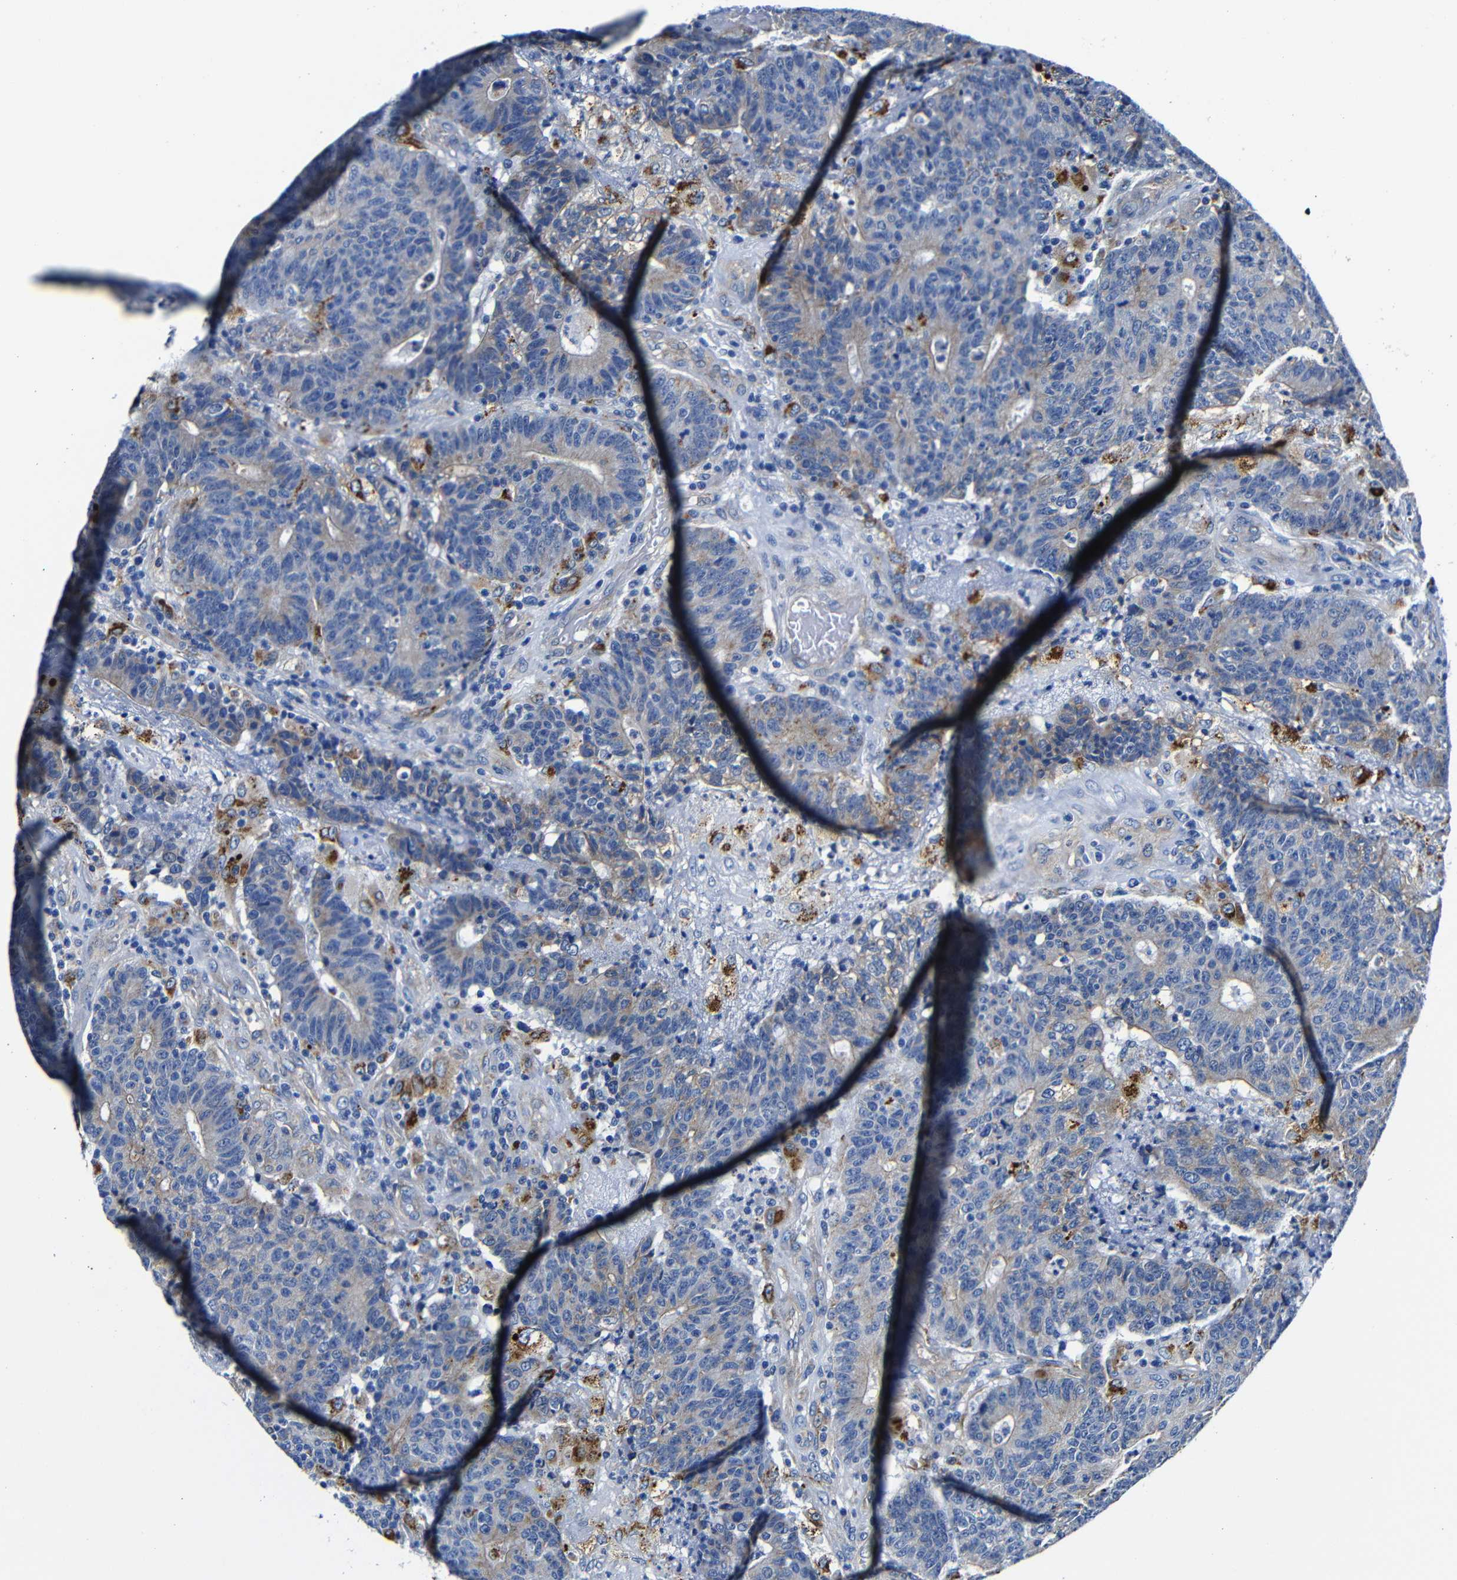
{"staining": {"intensity": "weak", "quantity": "<25%", "location": "cytoplasmic/membranous"}, "tissue": "colorectal cancer", "cell_type": "Tumor cells", "image_type": "cancer", "snomed": [{"axis": "morphology", "description": "Normal tissue, NOS"}, {"axis": "morphology", "description": "Adenocarcinoma, NOS"}, {"axis": "topography", "description": "Colon"}], "caption": "A high-resolution histopathology image shows IHC staining of colorectal cancer (adenocarcinoma), which displays no significant staining in tumor cells.", "gene": "GIMAP2", "patient": {"sex": "female", "age": 75}}